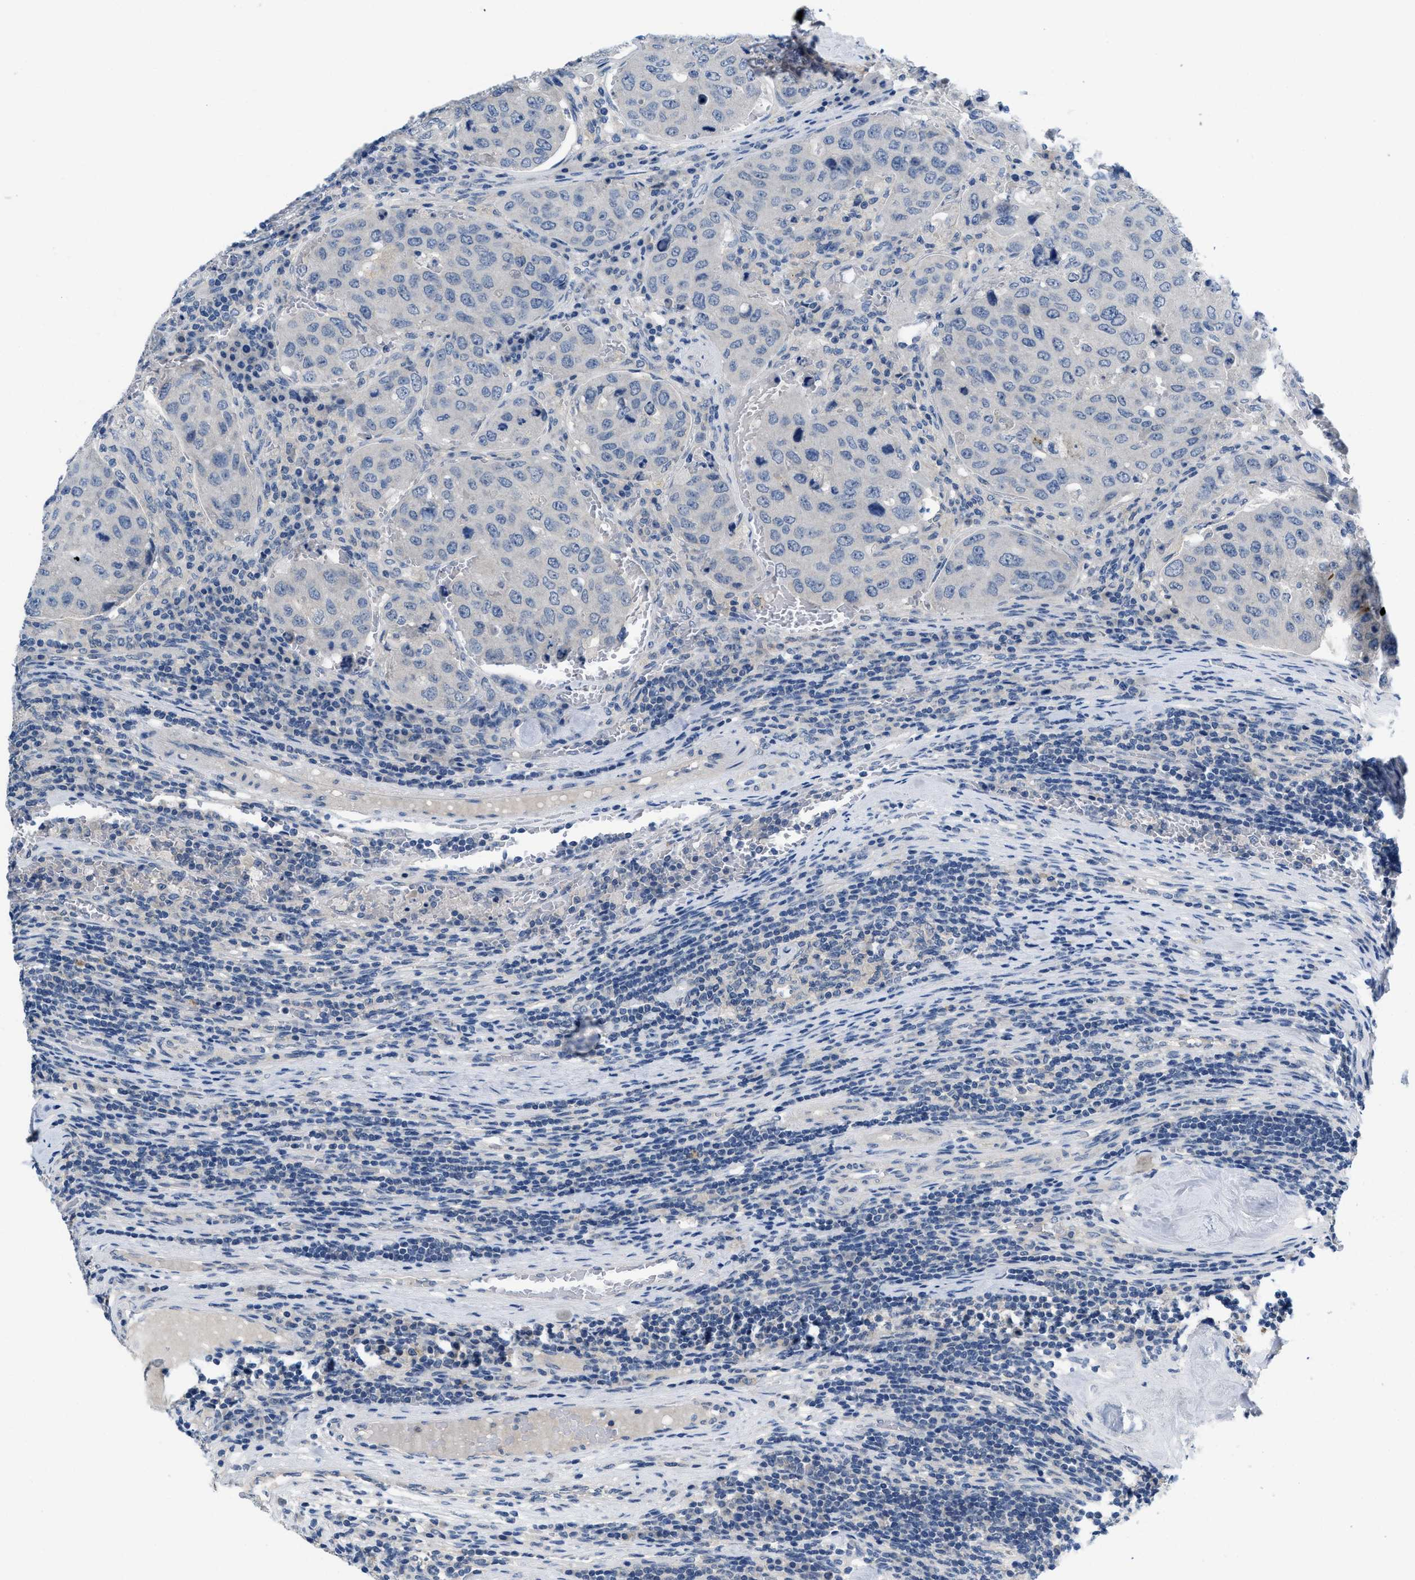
{"staining": {"intensity": "negative", "quantity": "none", "location": "none"}, "tissue": "urothelial cancer", "cell_type": "Tumor cells", "image_type": "cancer", "snomed": [{"axis": "morphology", "description": "Urothelial carcinoma, High grade"}, {"axis": "topography", "description": "Lymph node"}, {"axis": "topography", "description": "Urinary bladder"}], "caption": "The immunohistochemistry micrograph has no significant staining in tumor cells of urothelial carcinoma (high-grade) tissue. (Immunohistochemistry, brightfield microscopy, high magnification).", "gene": "PYY", "patient": {"sex": "male", "age": 51}}